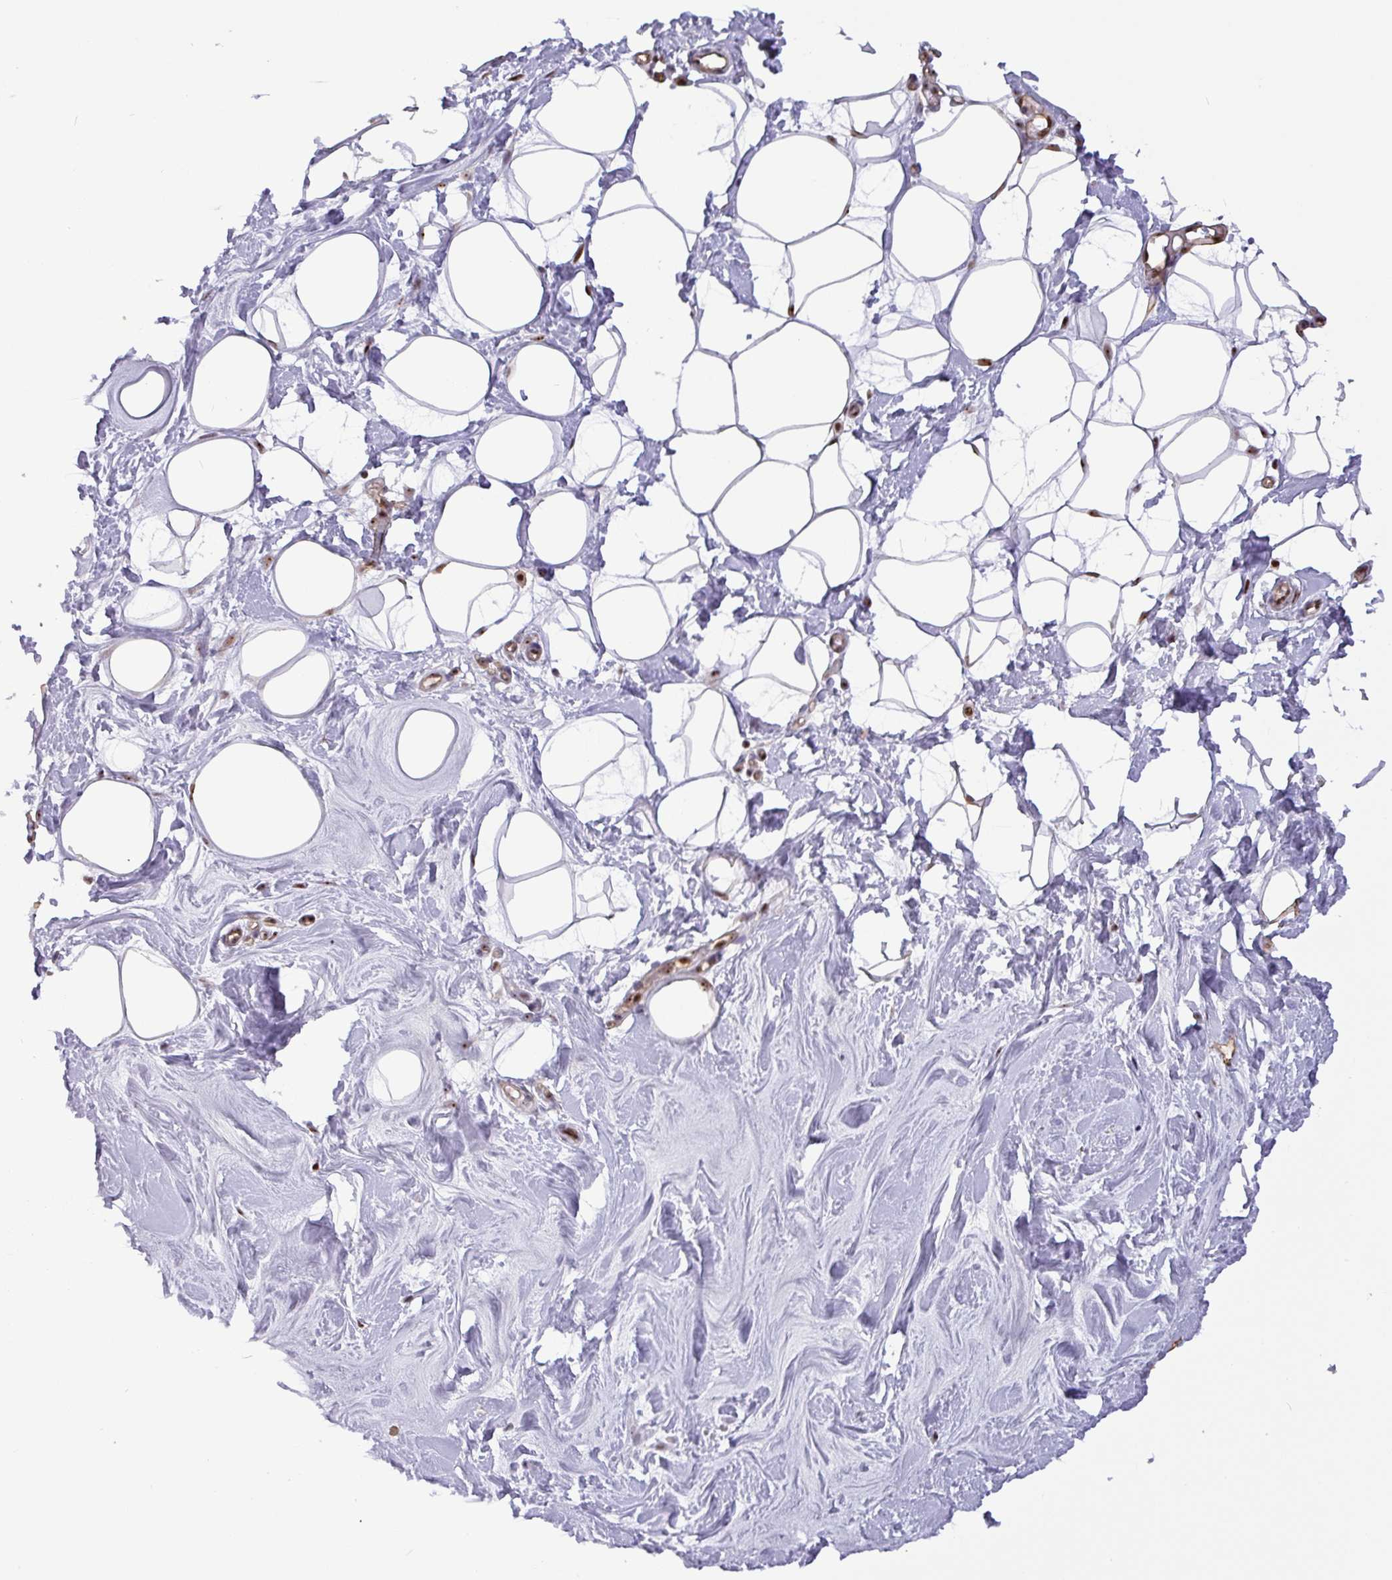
{"staining": {"intensity": "moderate", "quantity": "<25%", "location": "nuclear"}, "tissue": "breast", "cell_type": "Adipocytes", "image_type": "normal", "snomed": [{"axis": "morphology", "description": "Normal tissue, NOS"}, {"axis": "topography", "description": "Breast"}], "caption": "Protein positivity by immunohistochemistry shows moderate nuclear staining in about <25% of adipocytes in normal breast.", "gene": "RRN3", "patient": {"sex": "female", "age": 27}}